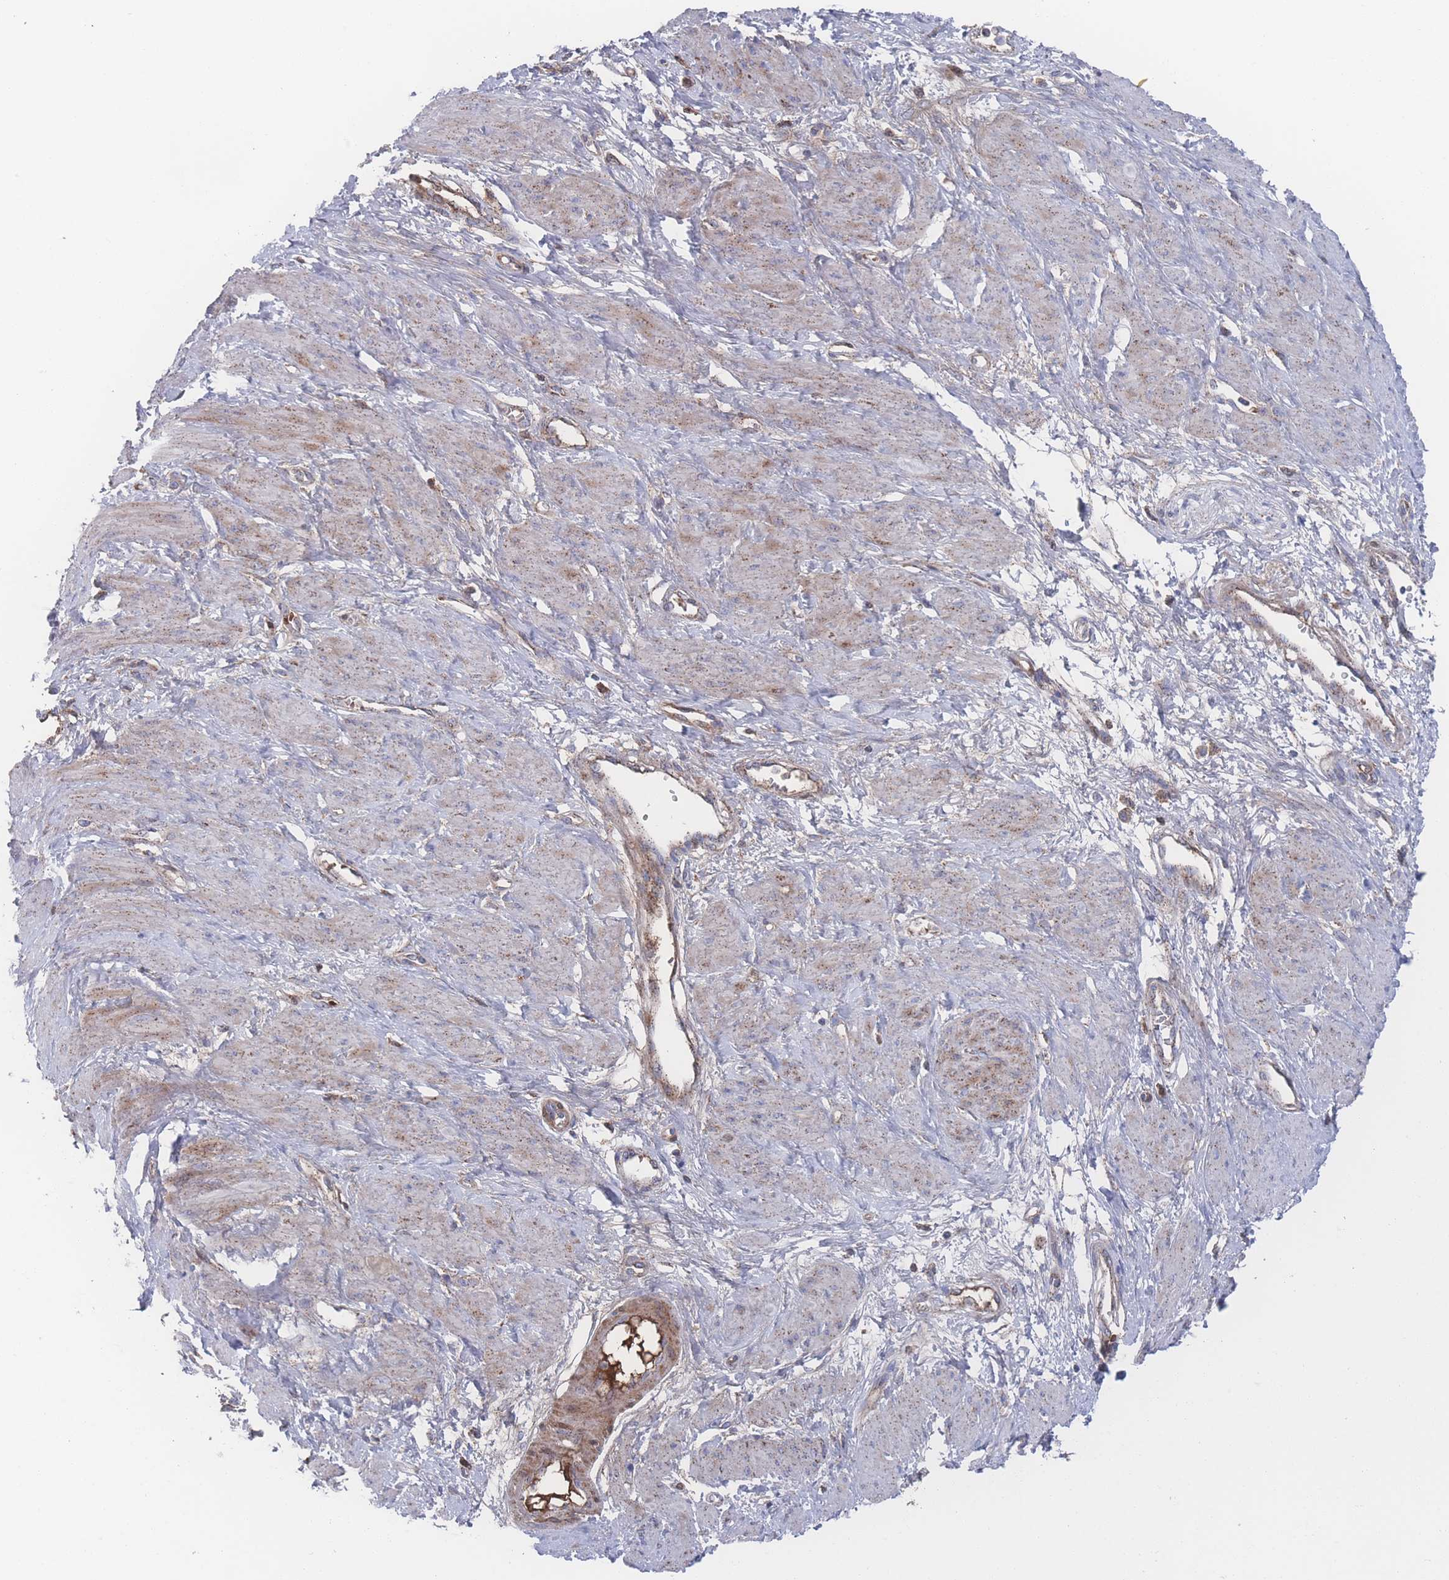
{"staining": {"intensity": "weak", "quantity": "<25%", "location": "cytoplasmic/membranous"}, "tissue": "smooth muscle", "cell_type": "Smooth muscle cells", "image_type": "normal", "snomed": [{"axis": "morphology", "description": "Normal tissue, NOS"}, {"axis": "topography", "description": "Smooth muscle"}, {"axis": "topography", "description": "Uterus"}], "caption": "IHC micrograph of unremarkable smooth muscle: smooth muscle stained with DAB (3,3'-diaminobenzidine) demonstrates no significant protein staining in smooth muscle cells.", "gene": "PEX14", "patient": {"sex": "female", "age": 39}}